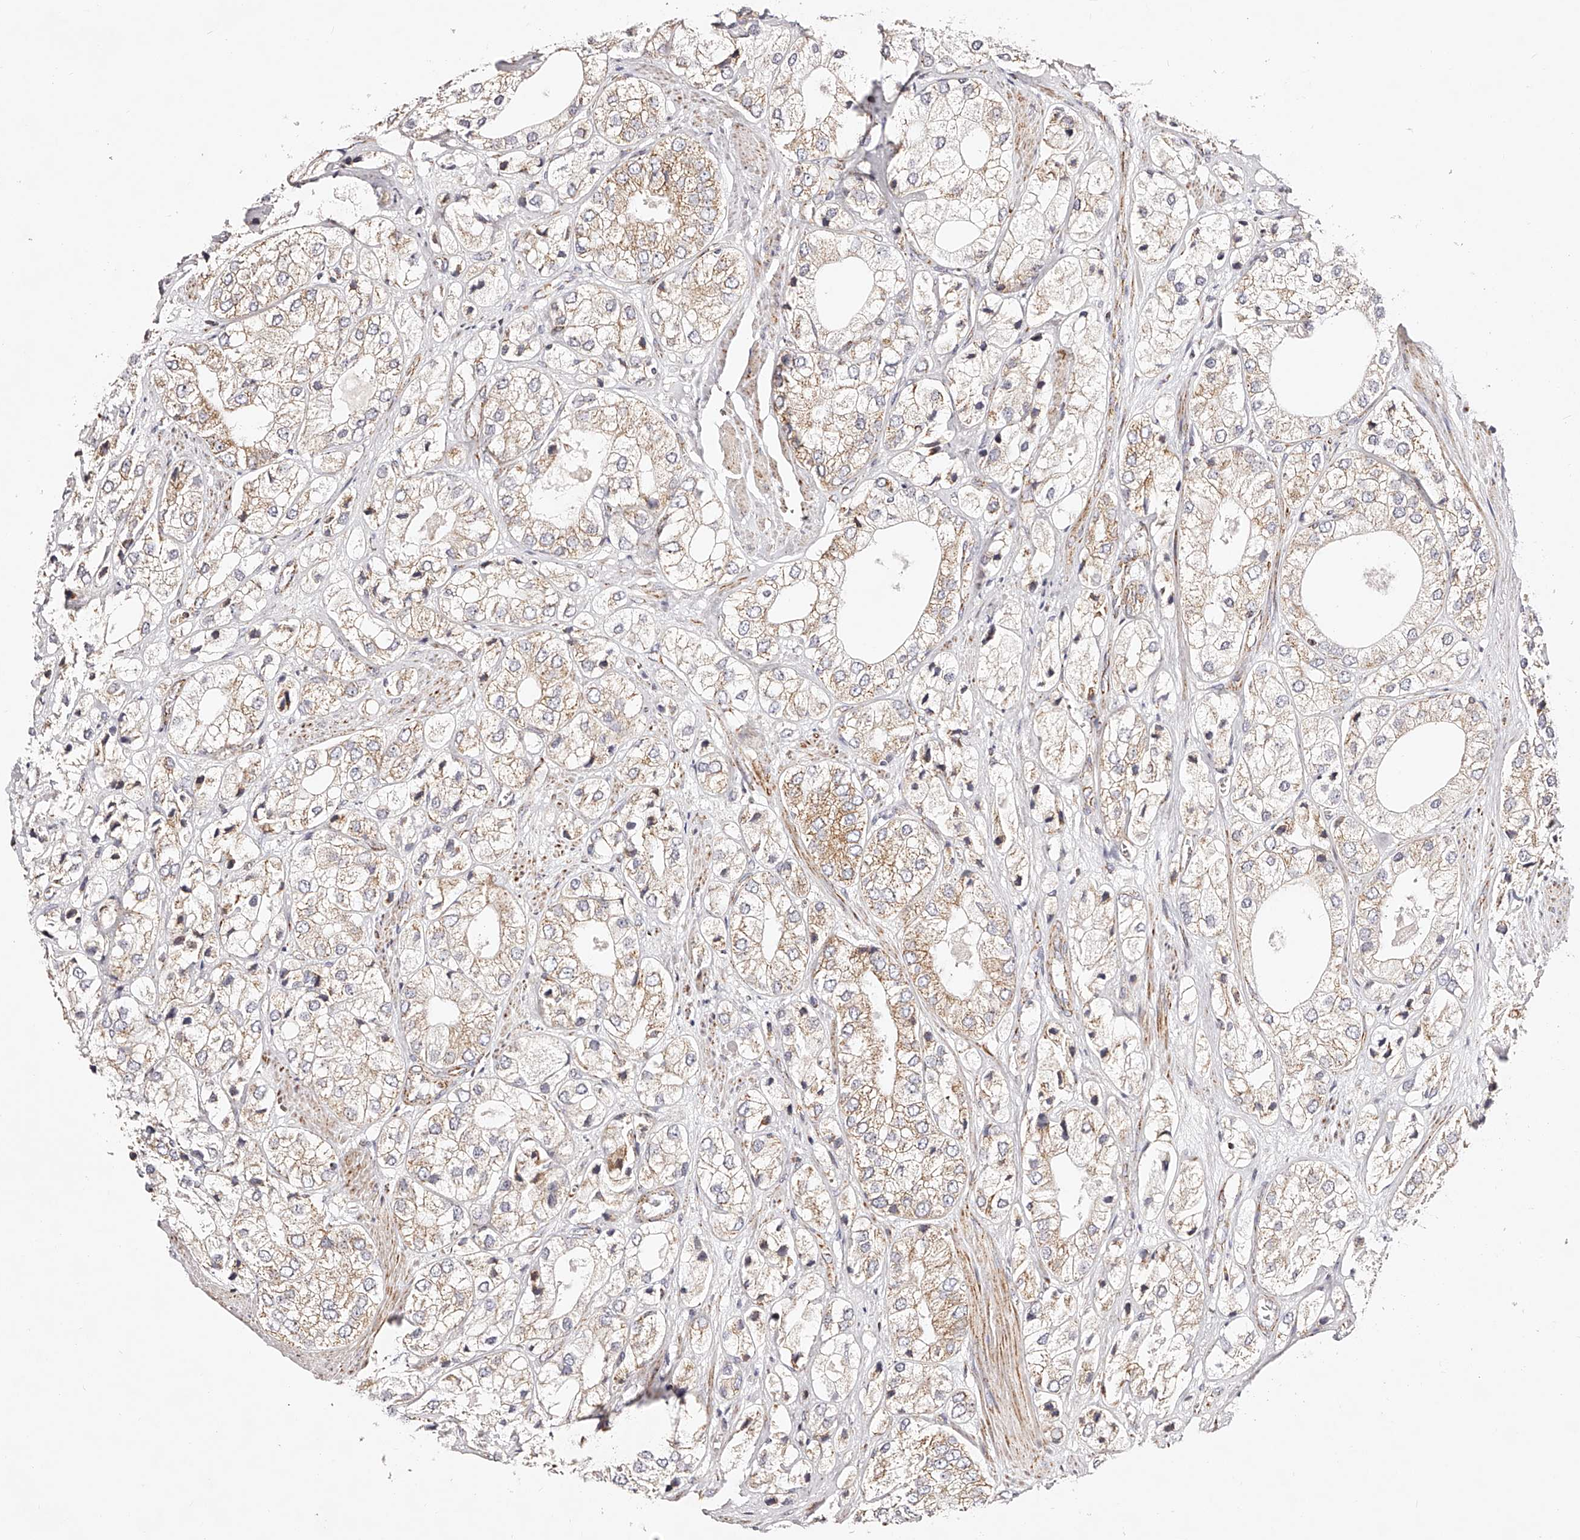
{"staining": {"intensity": "moderate", "quantity": "25%-75%", "location": "cytoplasmic/membranous"}, "tissue": "prostate cancer", "cell_type": "Tumor cells", "image_type": "cancer", "snomed": [{"axis": "morphology", "description": "Adenocarcinoma, High grade"}, {"axis": "topography", "description": "Prostate"}], "caption": "Moderate cytoplasmic/membranous positivity is seen in about 25%-75% of tumor cells in prostate adenocarcinoma (high-grade). The staining was performed using DAB, with brown indicating positive protein expression. Nuclei are stained blue with hematoxylin.", "gene": "NDUFV3", "patient": {"sex": "male", "age": 50}}